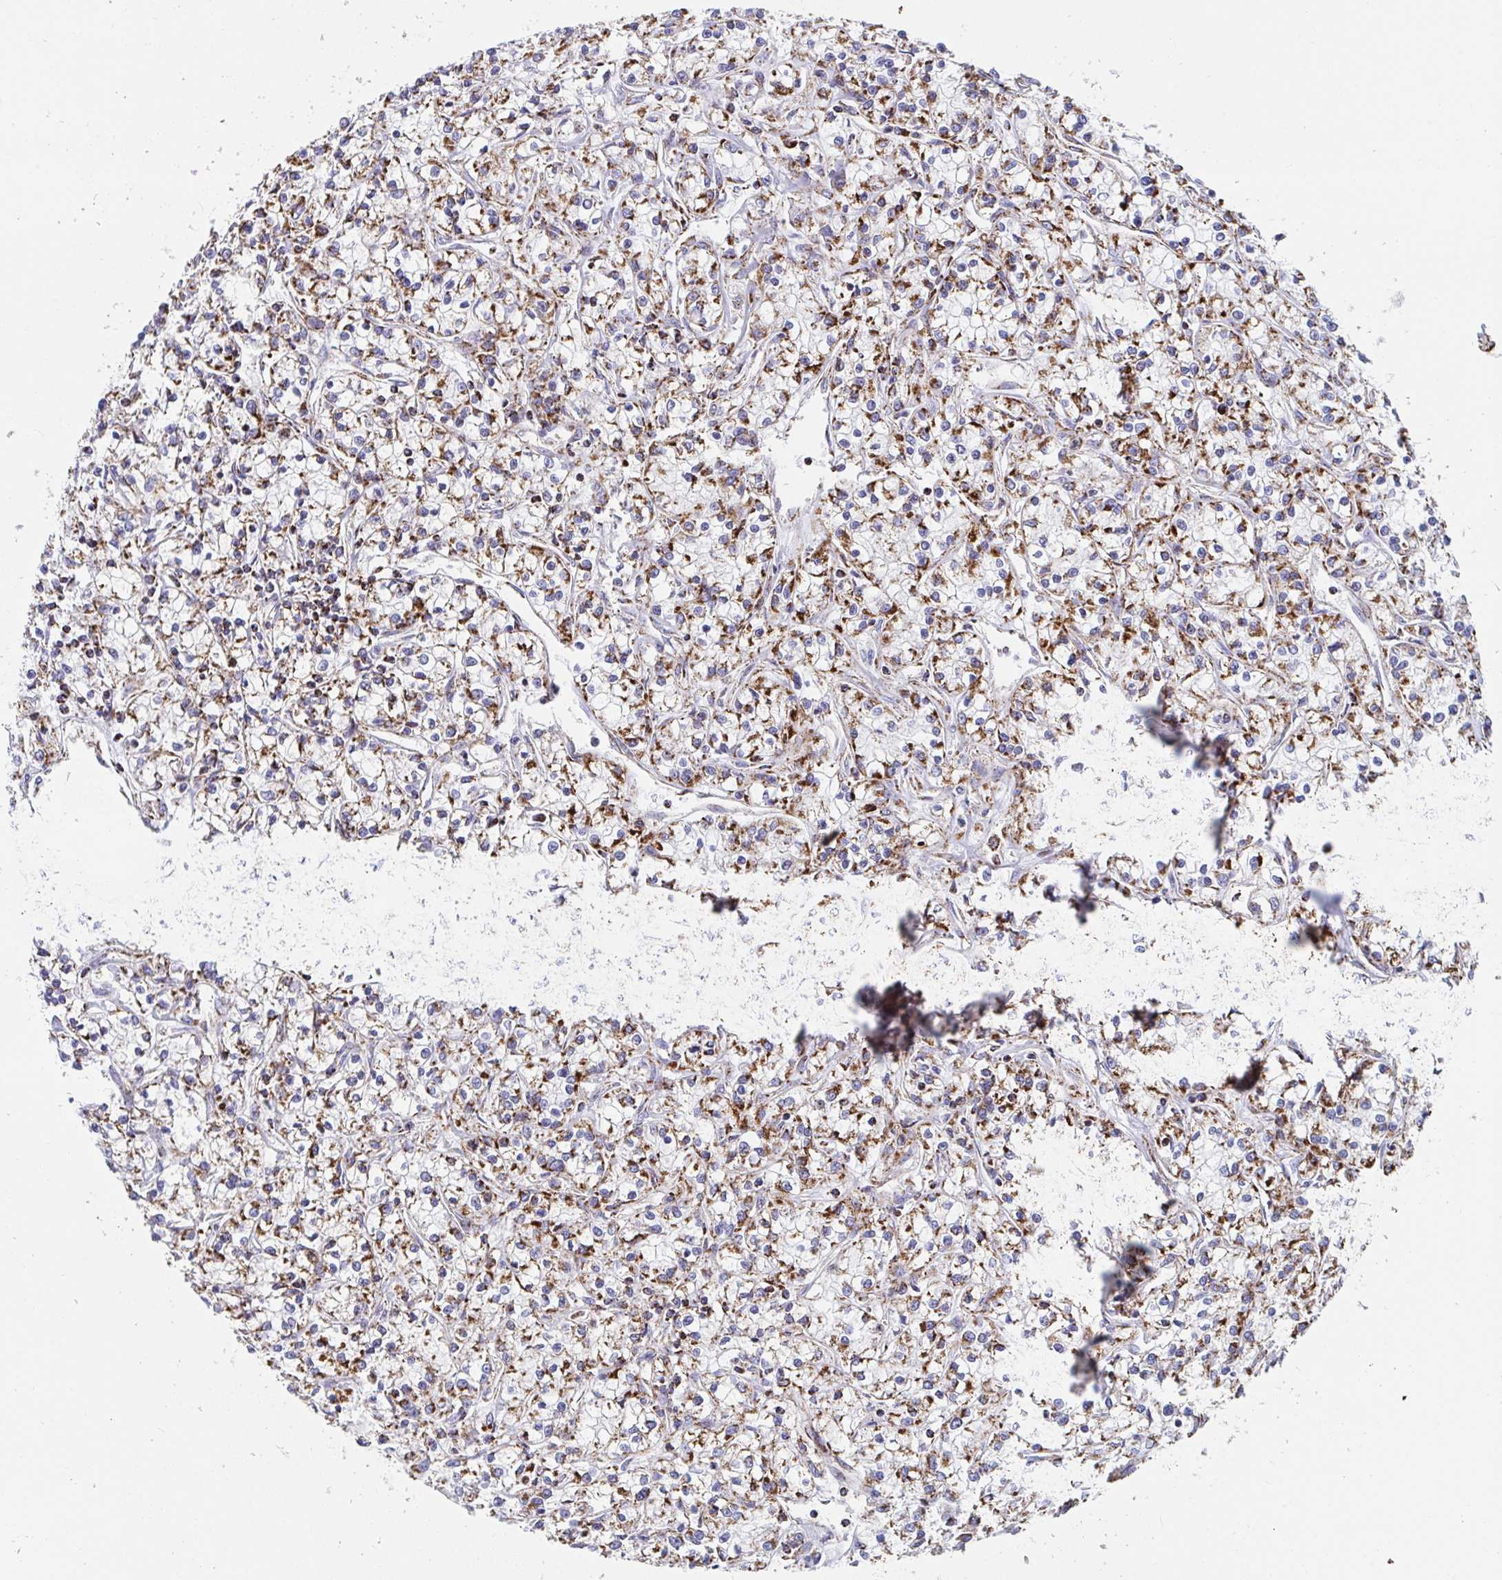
{"staining": {"intensity": "moderate", "quantity": ">75%", "location": "cytoplasmic/membranous"}, "tissue": "renal cancer", "cell_type": "Tumor cells", "image_type": "cancer", "snomed": [{"axis": "morphology", "description": "Adenocarcinoma, NOS"}, {"axis": "topography", "description": "Kidney"}], "caption": "Immunohistochemical staining of renal cancer displays medium levels of moderate cytoplasmic/membranous protein positivity in approximately >75% of tumor cells.", "gene": "ATP5MJ", "patient": {"sex": "female", "age": 59}}